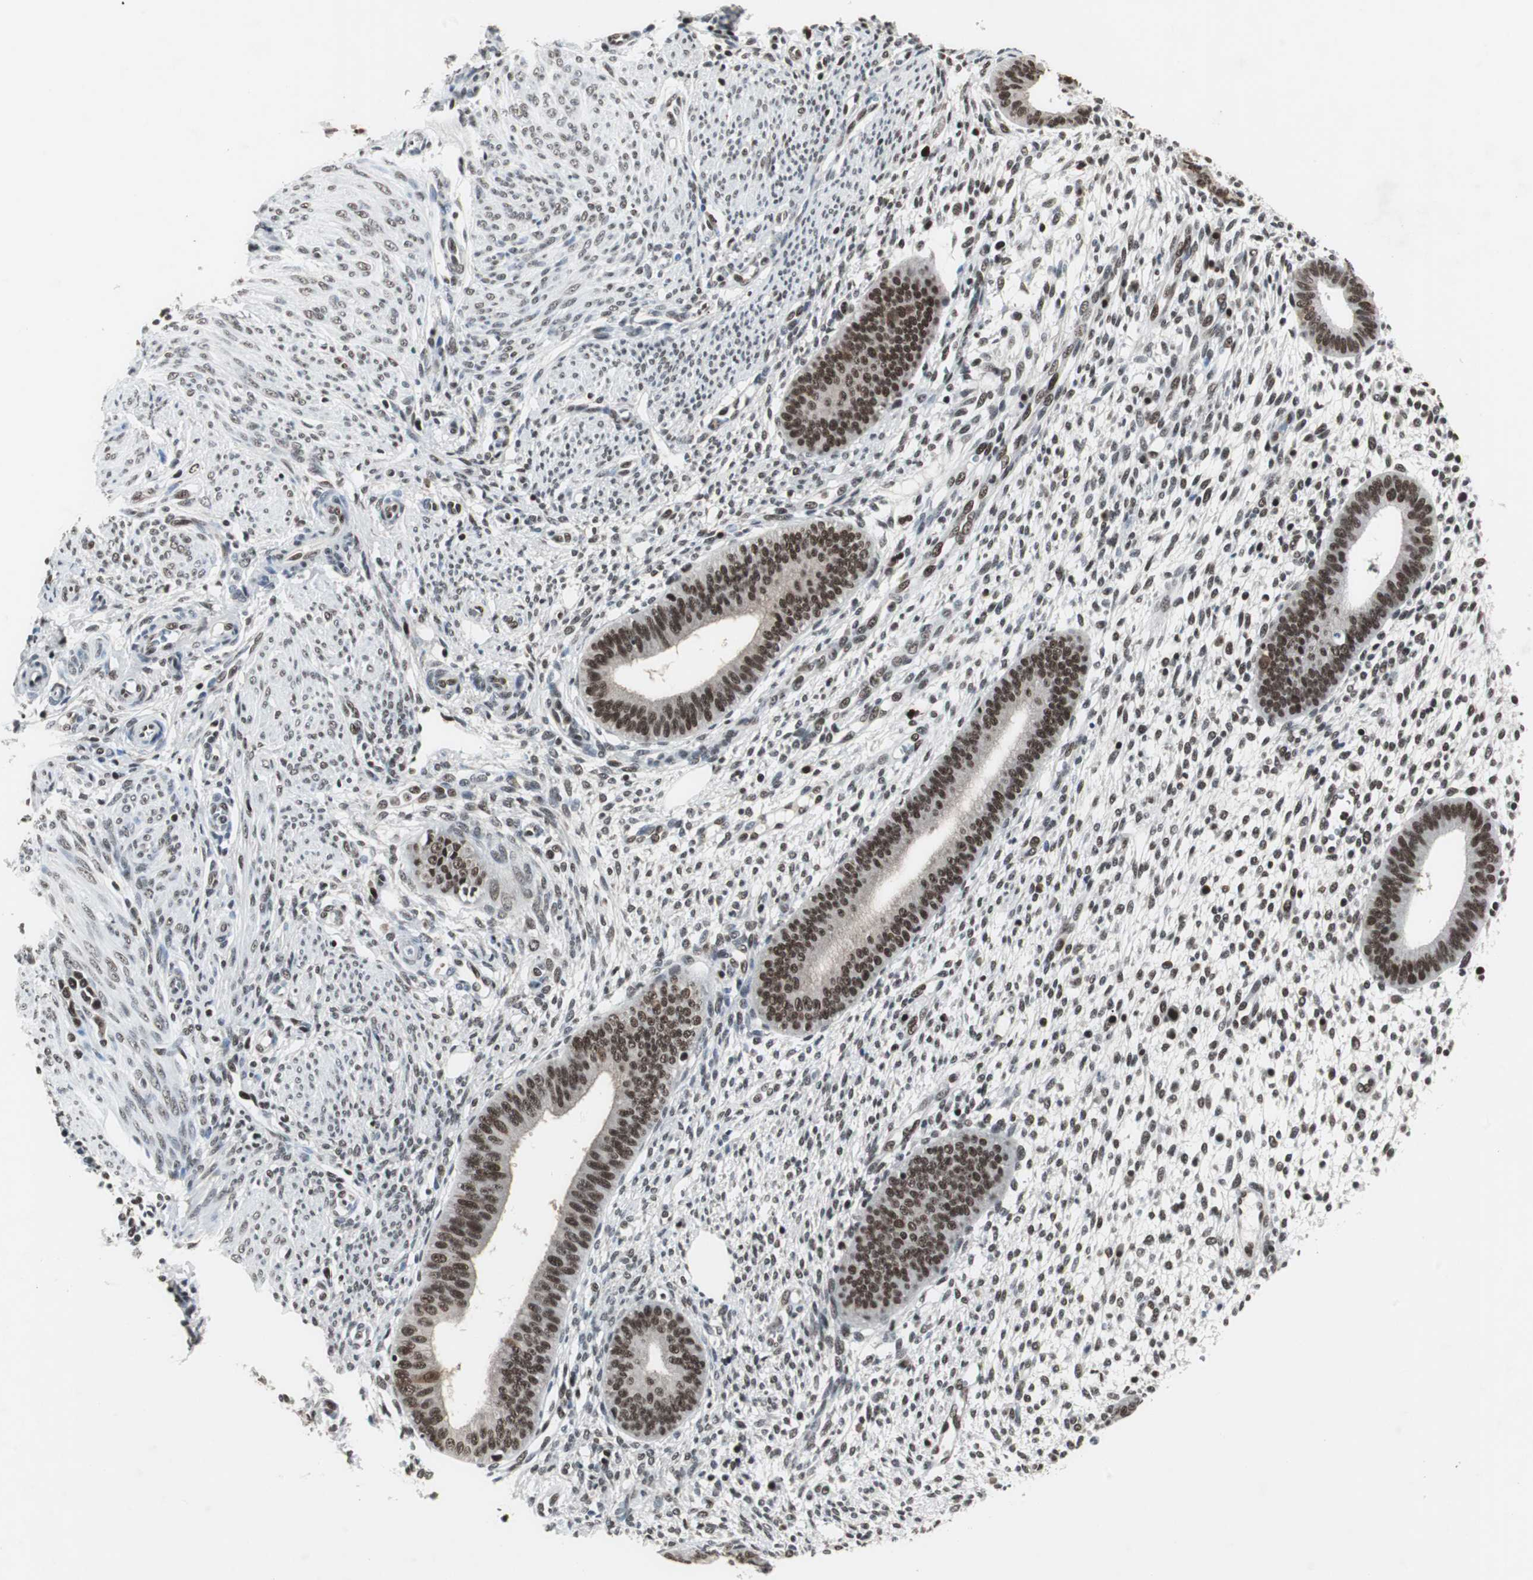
{"staining": {"intensity": "moderate", "quantity": "25%-75%", "location": "nuclear"}, "tissue": "endometrium", "cell_type": "Cells in endometrial stroma", "image_type": "normal", "snomed": [{"axis": "morphology", "description": "Normal tissue, NOS"}, {"axis": "topography", "description": "Endometrium"}], "caption": "Immunohistochemistry photomicrograph of normal human endometrium stained for a protein (brown), which demonstrates medium levels of moderate nuclear expression in approximately 25%-75% of cells in endometrial stroma.", "gene": "RAD9A", "patient": {"sex": "female", "age": 35}}